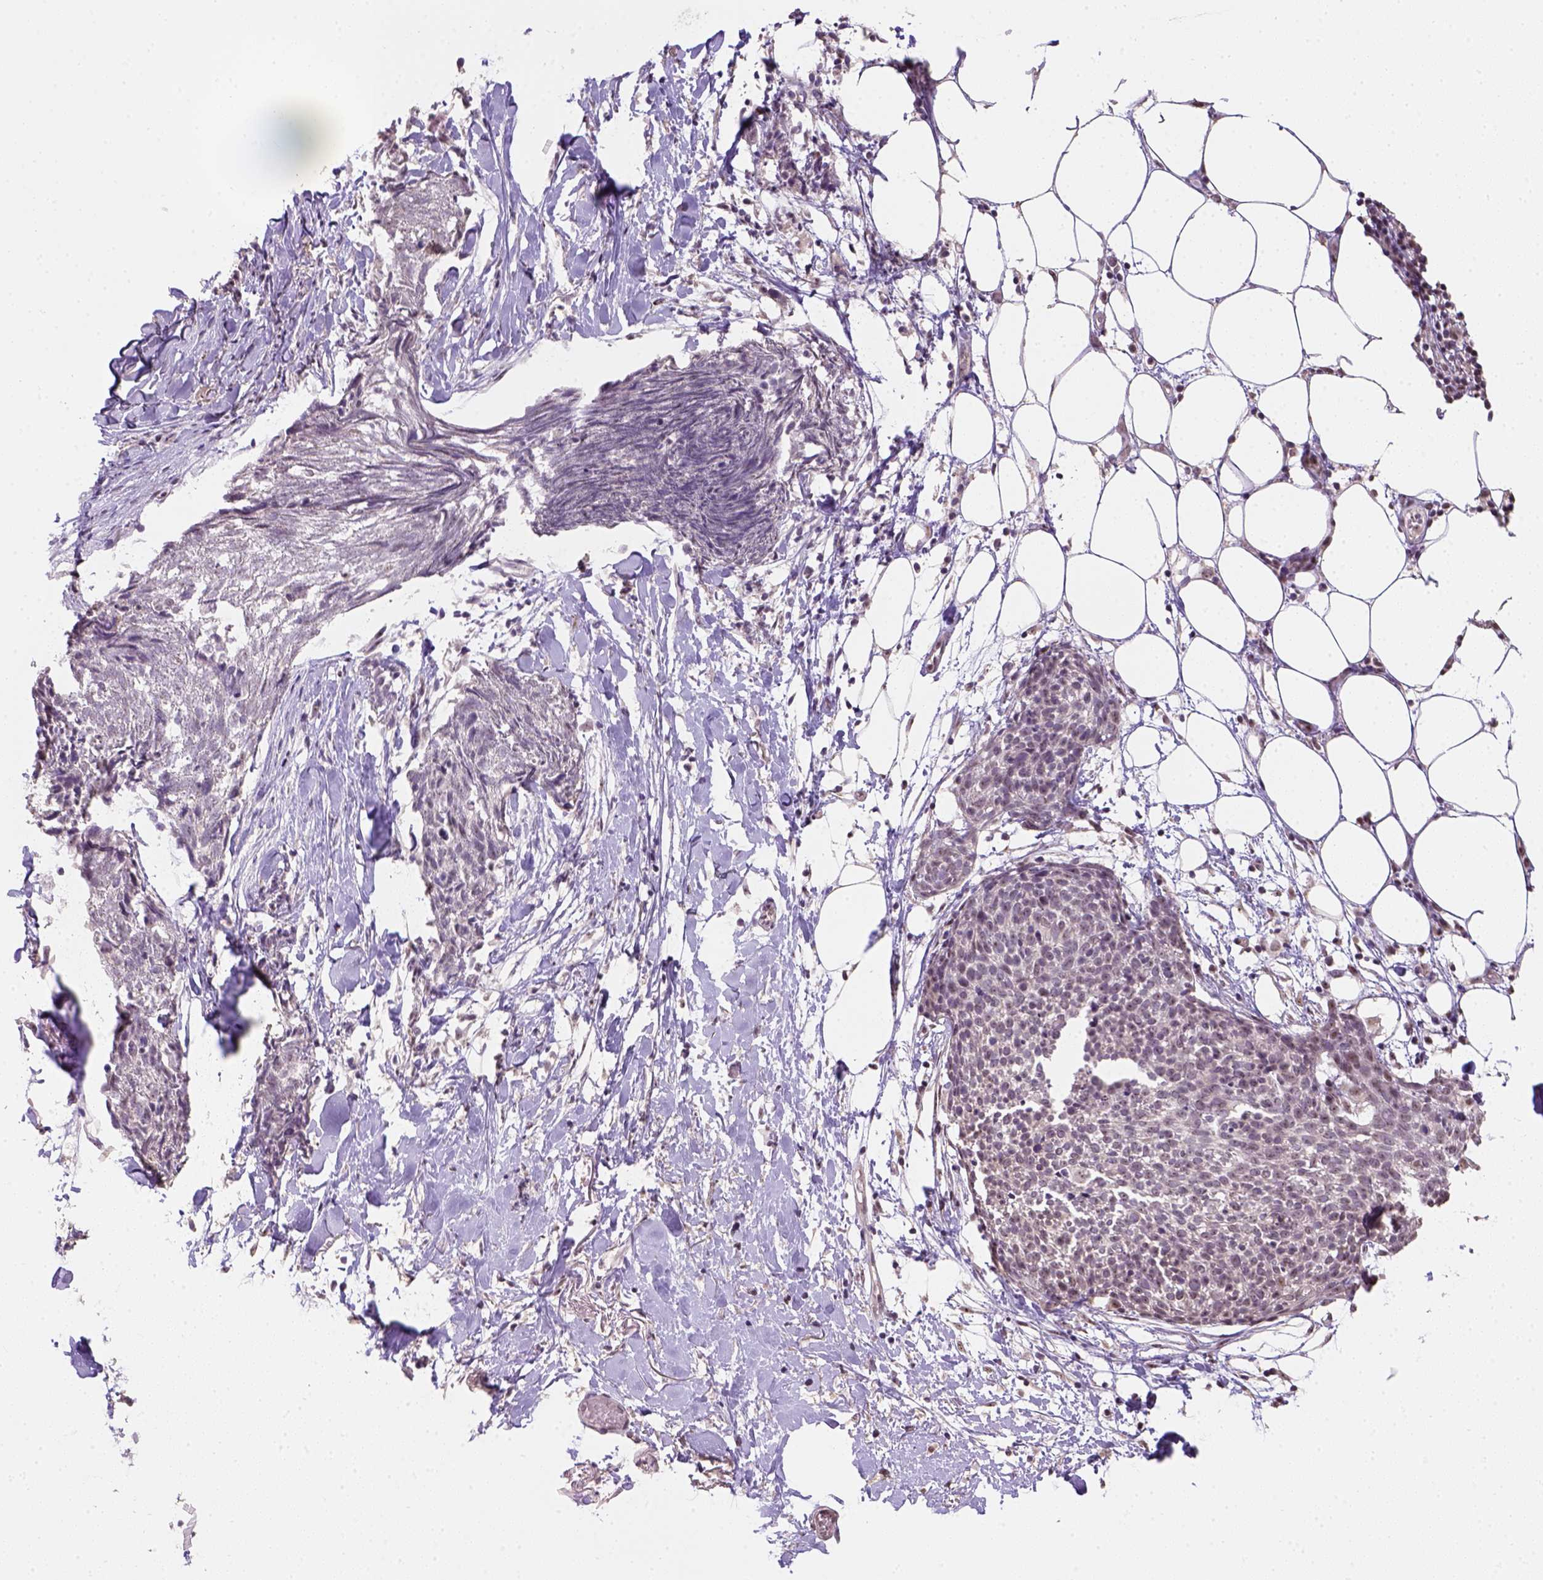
{"staining": {"intensity": "negative", "quantity": "none", "location": "none"}, "tissue": "skin cancer", "cell_type": "Tumor cells", "image_type": "cancer", "snomed": [{"axis": "morphology", "description": "Squamous cell carcinoma, NOS"}, {"axis": "topography", "description": "Skin"}, {"axis": "topography", "description": "Vulva"}], "caption": "An image of human skin squamous cell carcinoma is negative for staining in tumor cells.", "gene": "DDX50", "patient": {"sex": "female", "age": 75}}